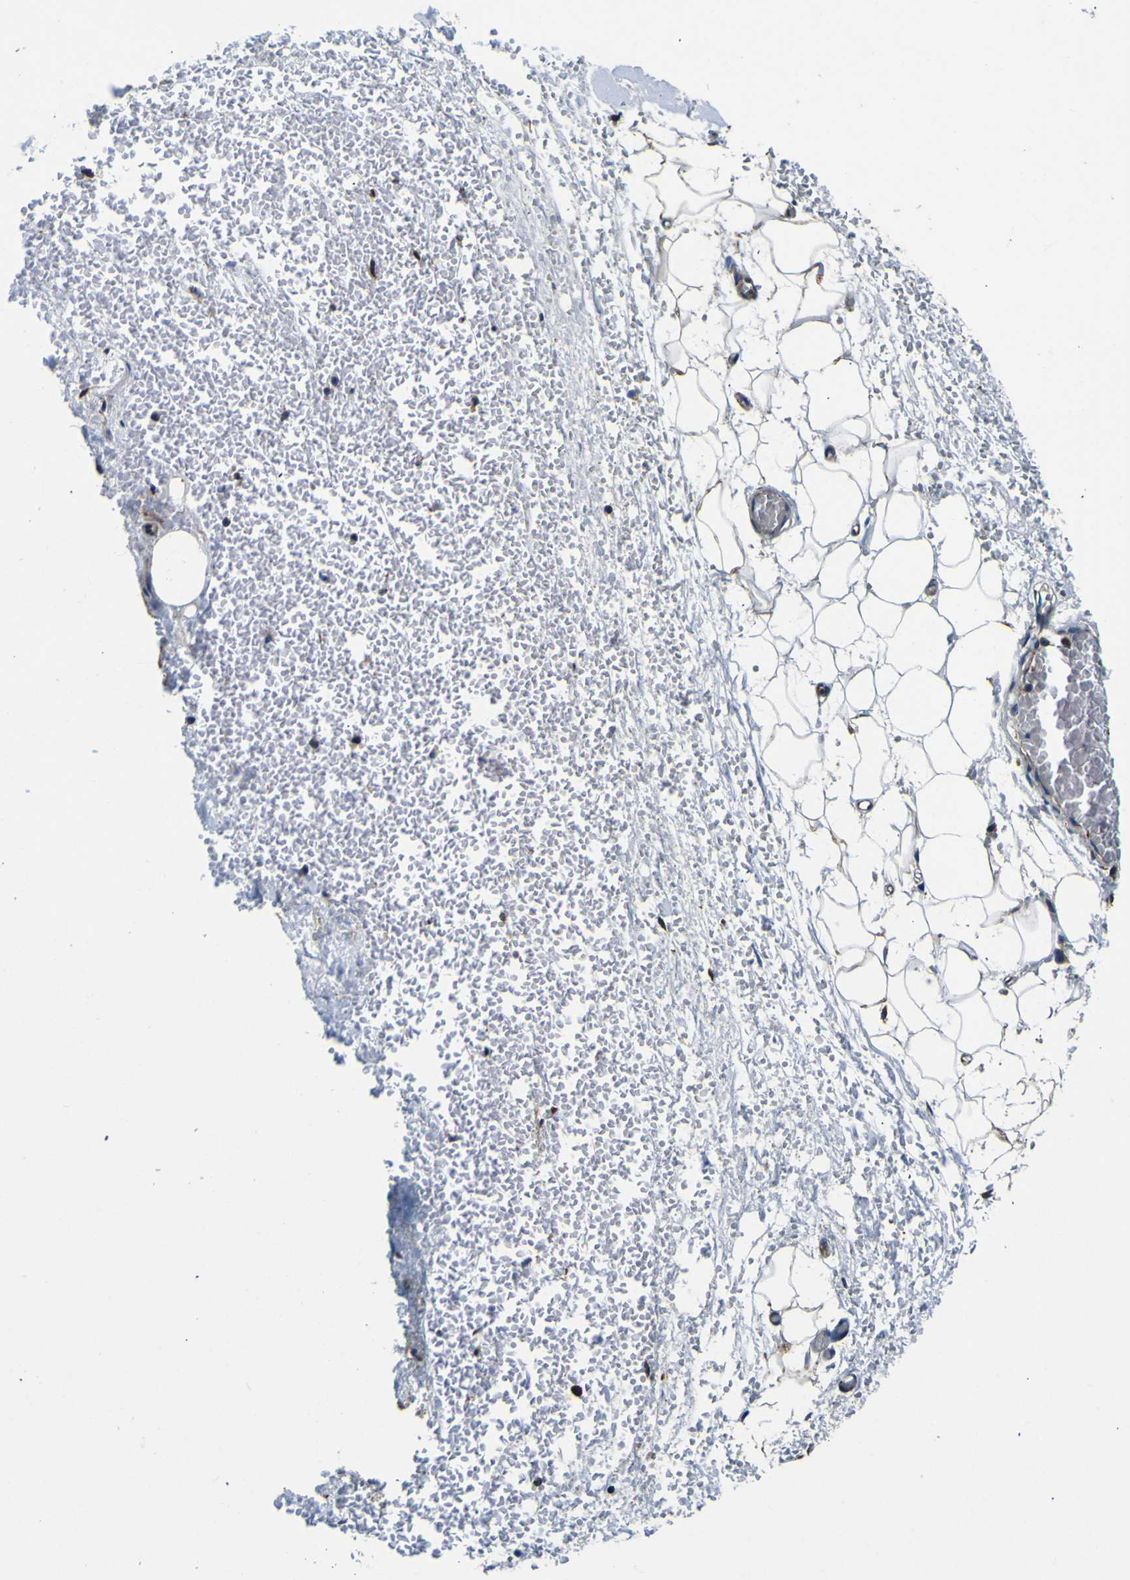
{"staining": {"intensity": "weak", "quantity": "25%-75%", "location": "cytoplasmic/membranous"}, "tissue": "adipose tissue", "cell_type": "Adipocytes", "image_type": "normal", "snomed": [{"axis": "morphology", "description": "Normal tissue, NOS"}, {"axis": "morphology", "description": "Adenocarcinoma, NOS"}, {"axis": "topography", "description": "Esophagus"}], "caption": "This micrograph exhibits immunohistochemistry staining of normal adipose tissue, with low weak cytoplasmic/membranous expression in approximately 25%-75% of adipocytes.", "gene": "INPP5A", "patient": {"sex": "male", "age": 62}}